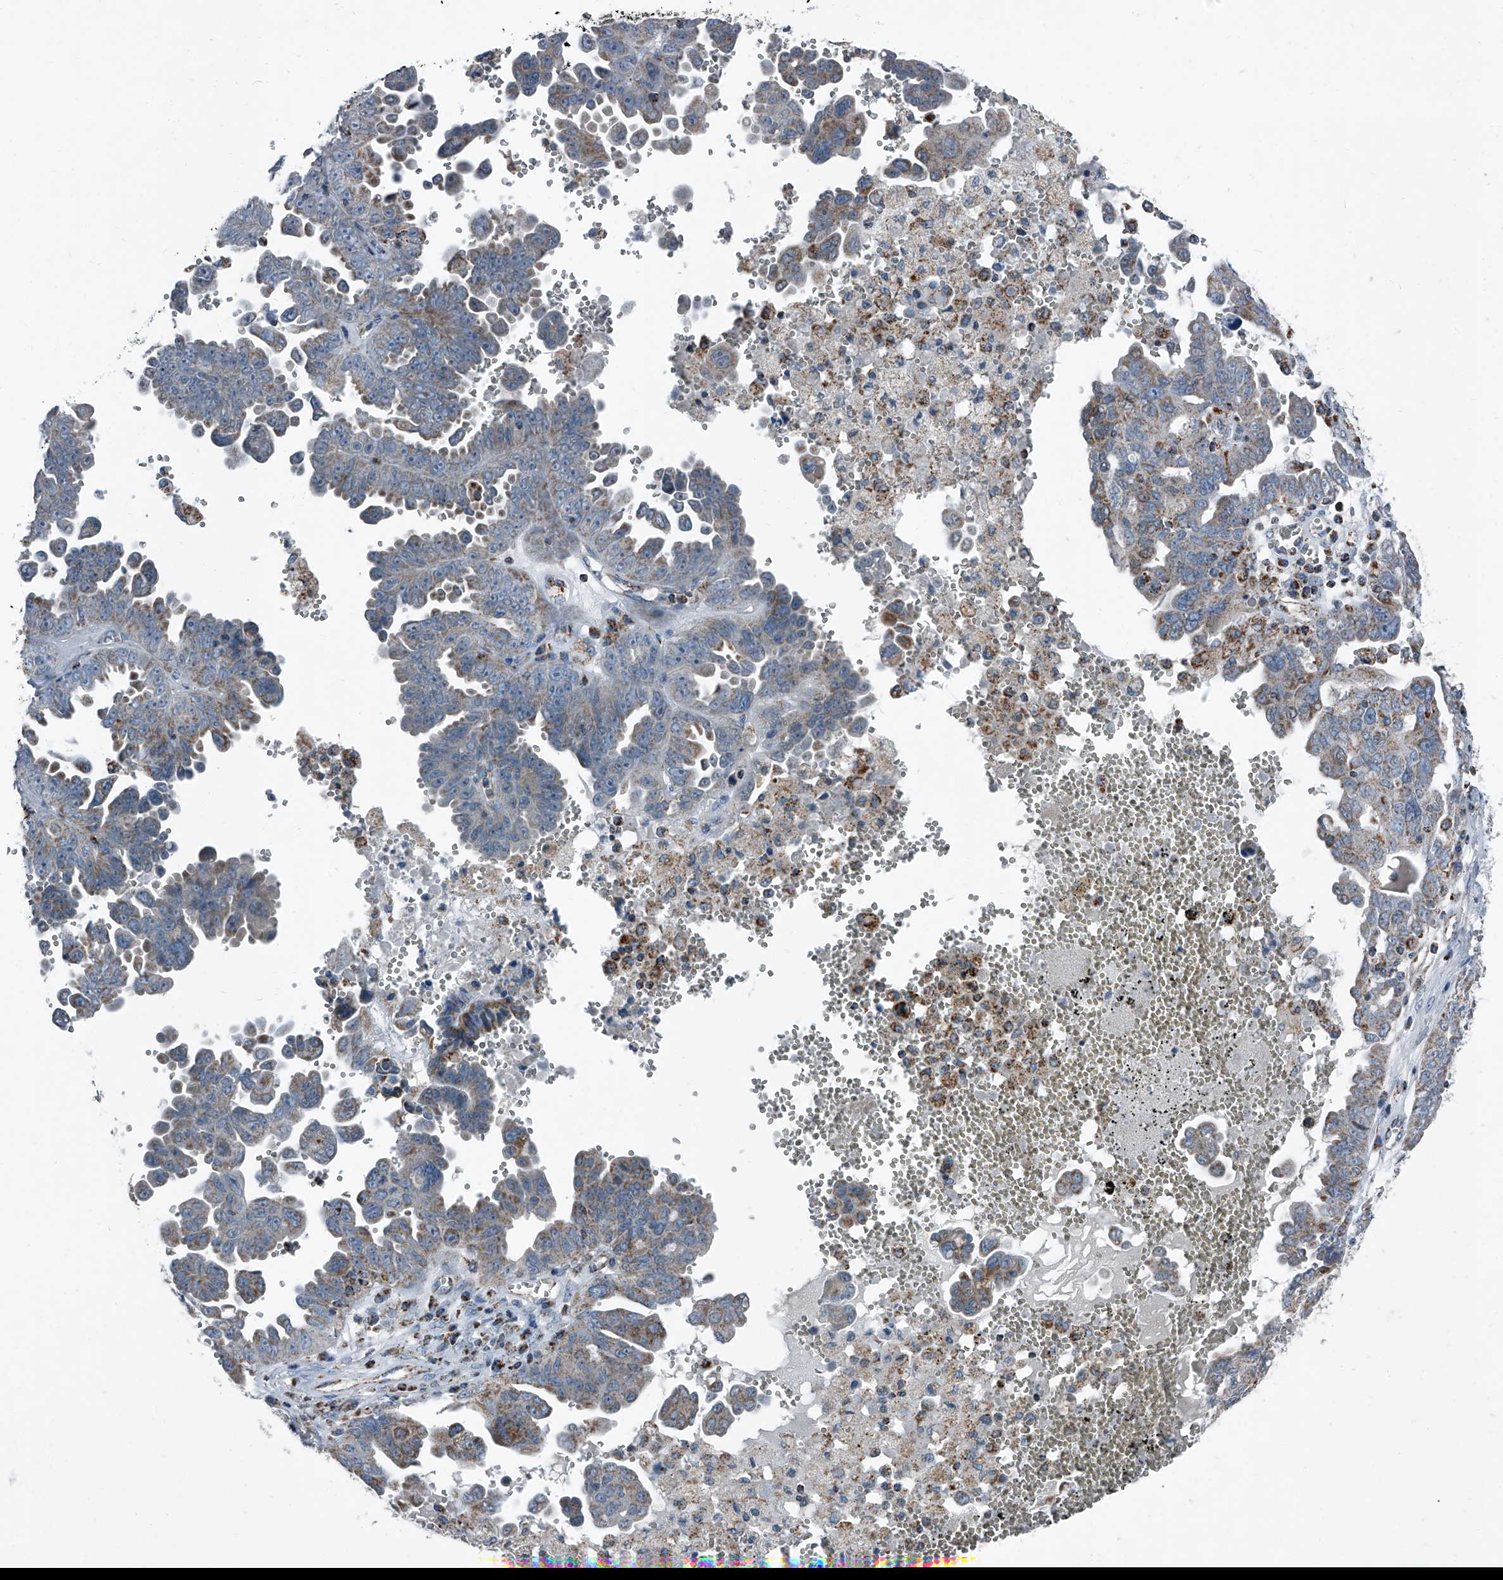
{"staining": {"intensity": "moderate", "quantity": "25%-75%", "location": "cytoplasmic/membranous"}, "tissue": "ovarian cancer", "cell_type": "Tumor cells", "image_type": "cancer", "snomed": [{"axis": "morphology", "description": "Carcinoma, endometroid"}, {"axis": "topography", "description": "Ovary"}], "caption": "This is an image of immunohistochemistry (IHC) staining of ovarian cancer, which shows moderate staining in the cytoplasmic/membranous of tumor cells.", "gene": "CHRNA7", "patient": {"sex": "female", "age": 62}}